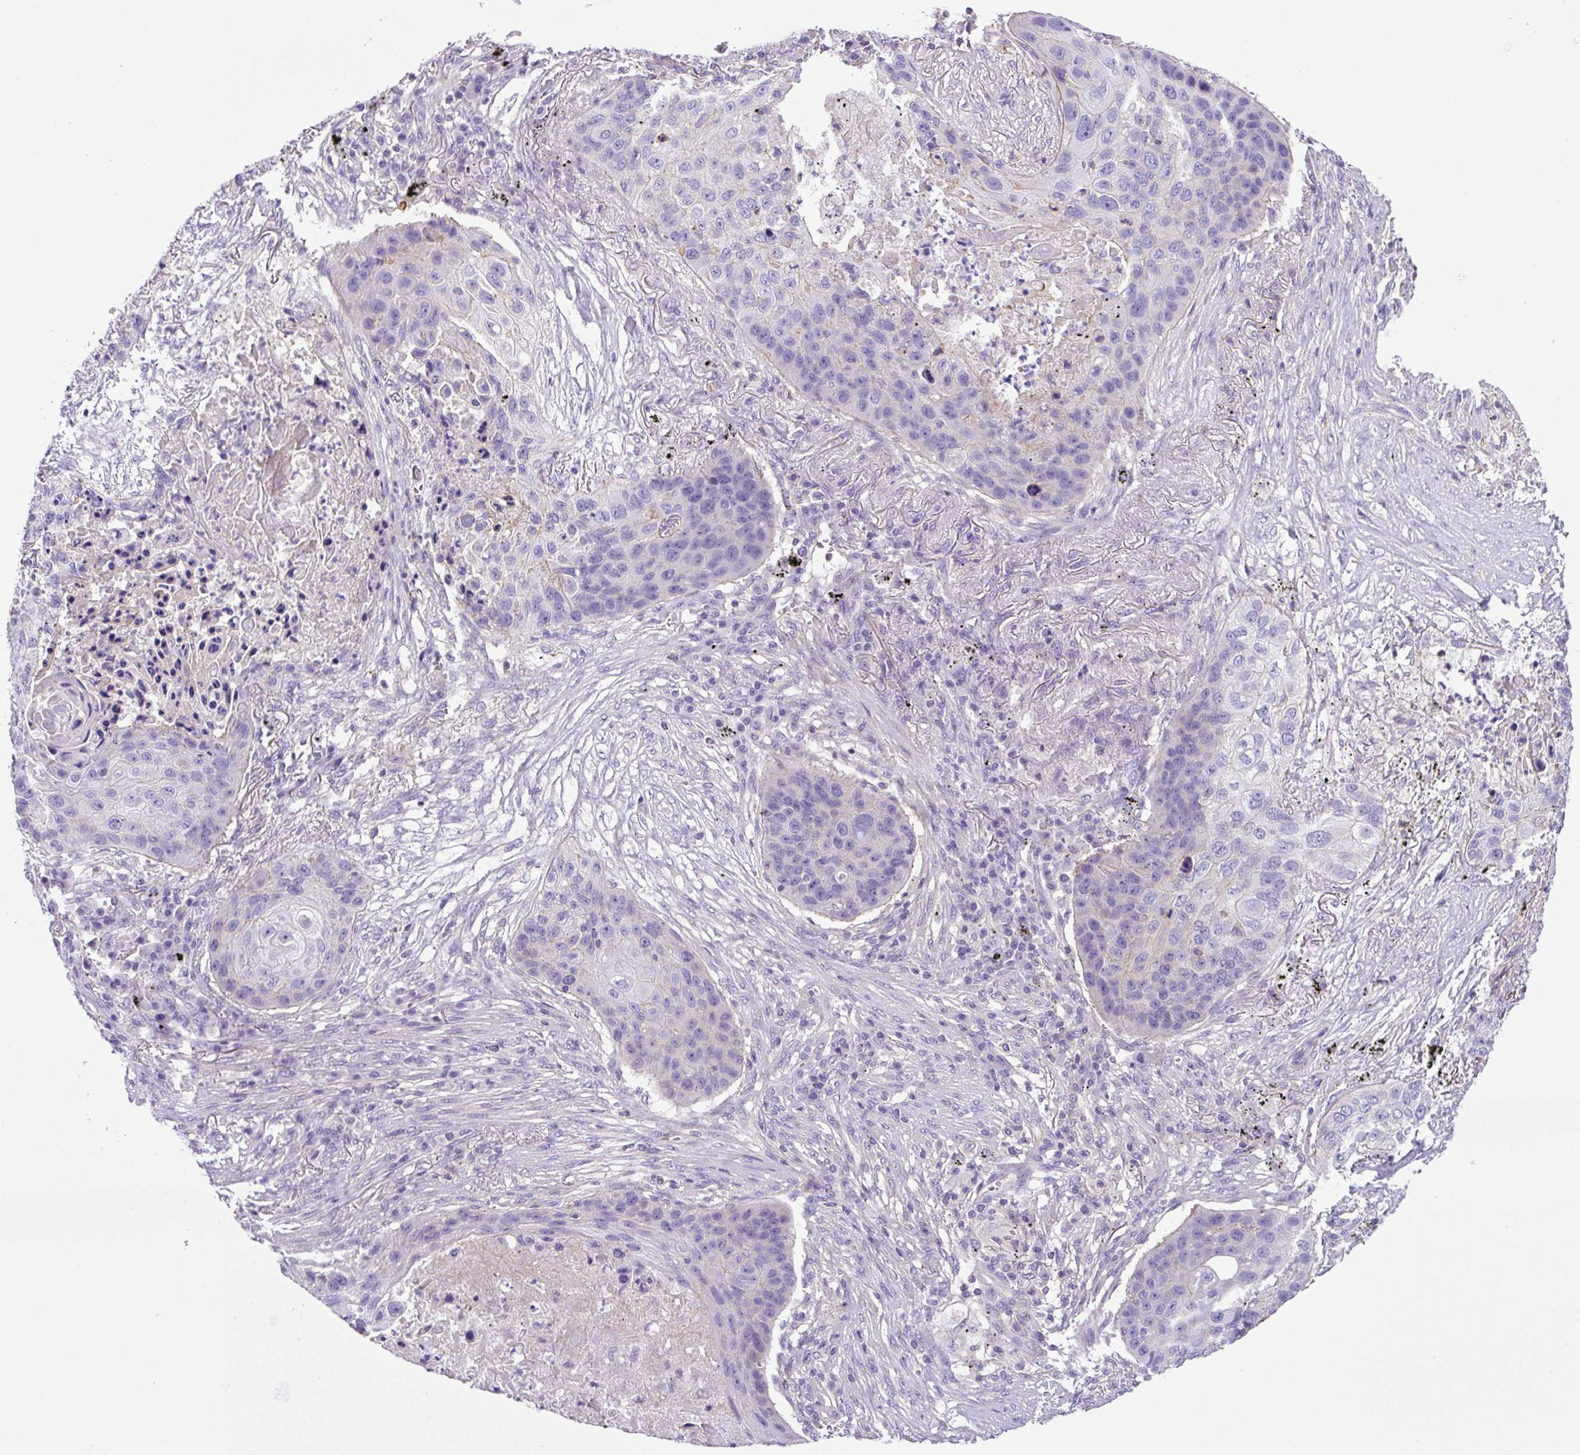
{"staining": {"intensity": "negative", "quantity": "none", "location": "none"}, "tissue": "lung cancer", "cell_type": "Tumor cells", "image_type": "cancer", "snomed": [{"axis": "morphology", "description": "Squamous cell carcinoma, NOS"}, {"axis": "topography", "description": "Lung"}], "caption": "This photomicrograph is of lung cancer stained with IHC to label a protein in brown with the nuclei are counter-stained blue. There is no expression in tumor cells.", "gene": "NPTN", "patient": {"sex": "female", "age": 63}}